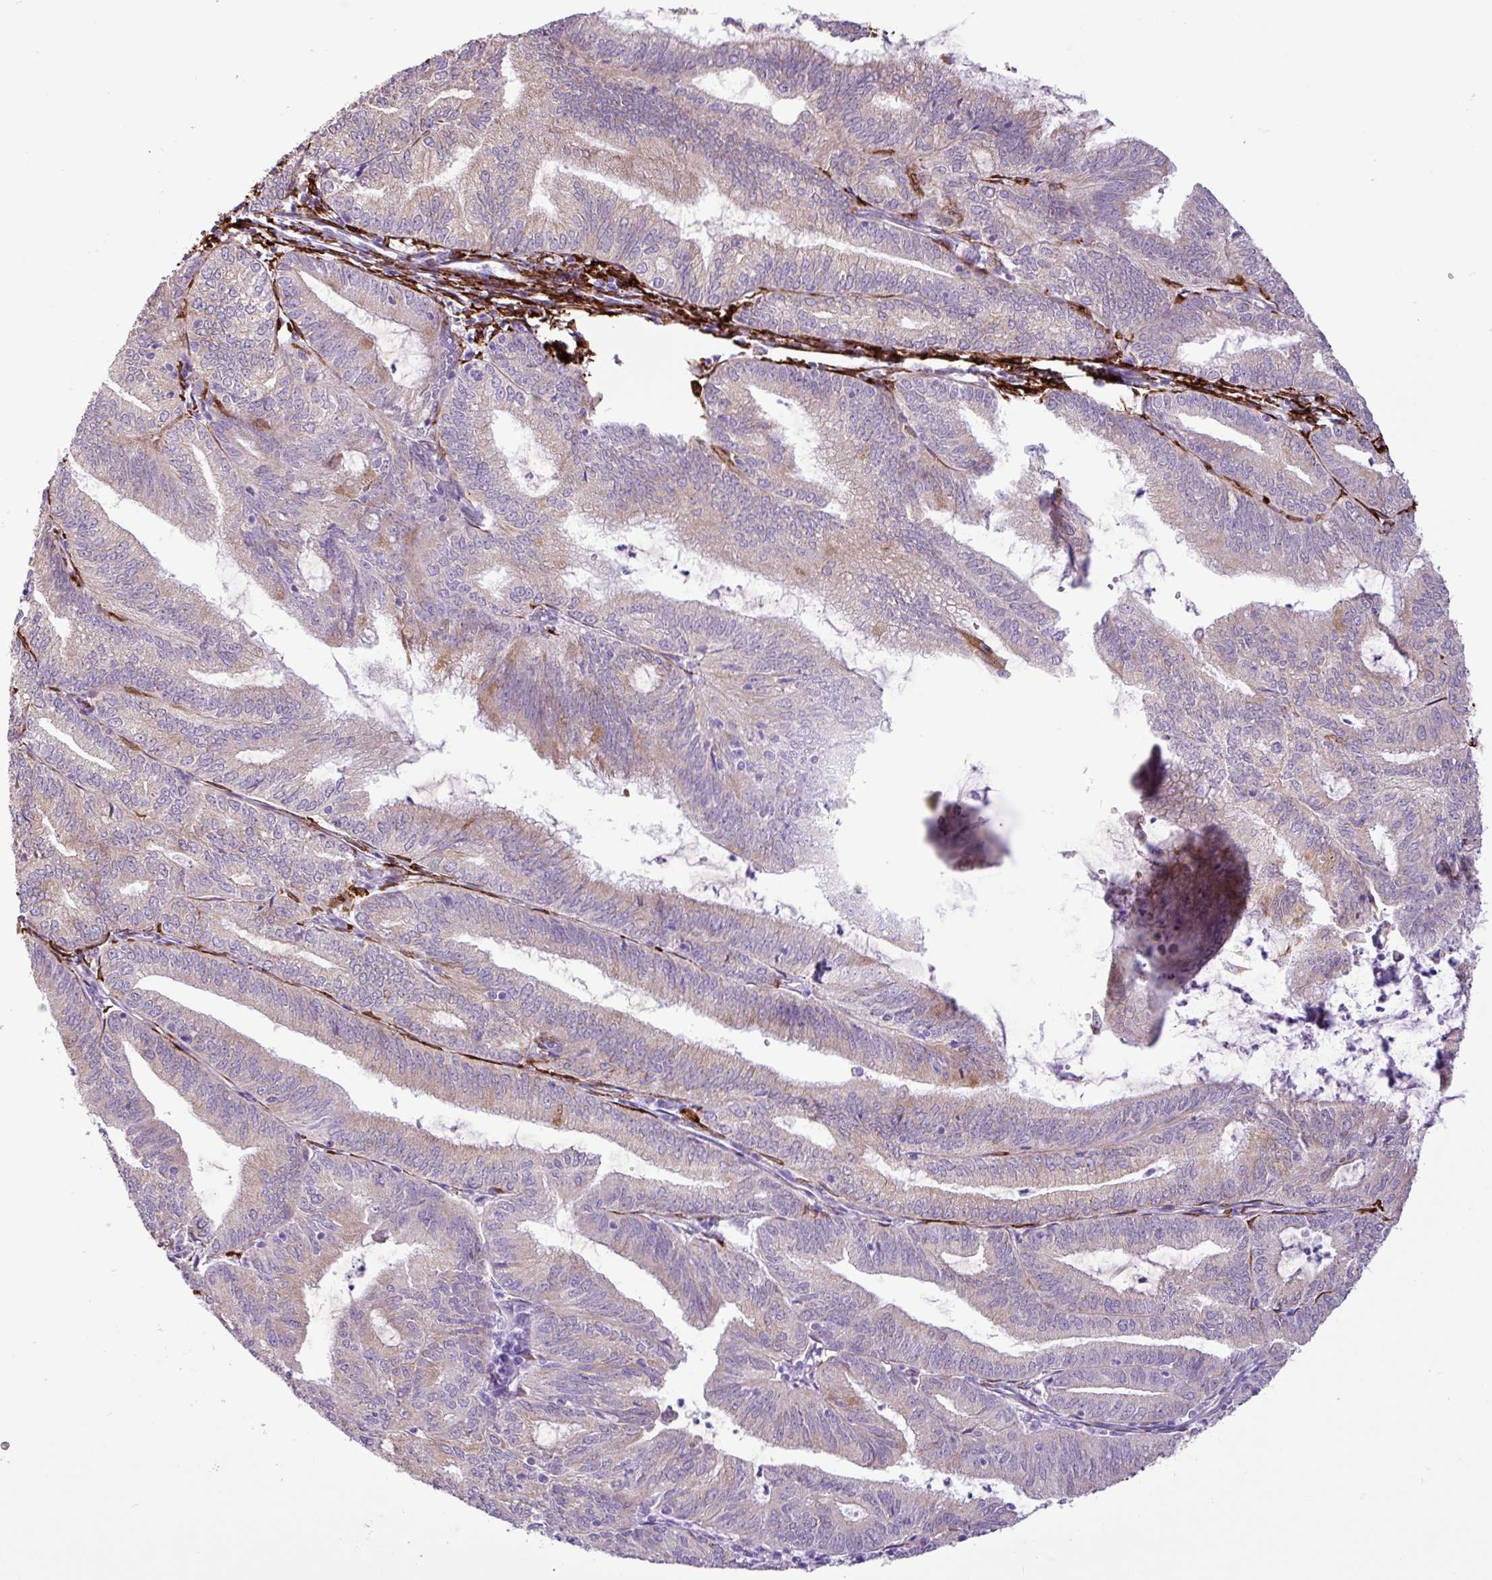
{"staining": {"intensity": "weak", "quantity": "25%-75%", "location": "cytoplasmic/membranous"}, "tissue": "endometrial cancer", "cell_type": "Tumor cells", "image_type": "cancer", "snomed": [{"axis": "morphology", "description": "Adenocarcinoma, NOS"}, {"axis": "topography", "description": "Endometrium"}], "caption": "Immunohistochemistry (IHC) staining of endometrial adenocarcinoma, which reveals low levels of weak cytoplasmic/membranous positivity in about 25%-75% of tumor cells indicating weak cytoplasmic/membranous protein staining. The staining was performed using DAB (3,3'-diaminobenzidine) (brown) for protein detection and nuclei were counterstained in hematoxylin (blue).", "gene": "SLC38A1", "patient": {"sex": "female", "age": 70}}